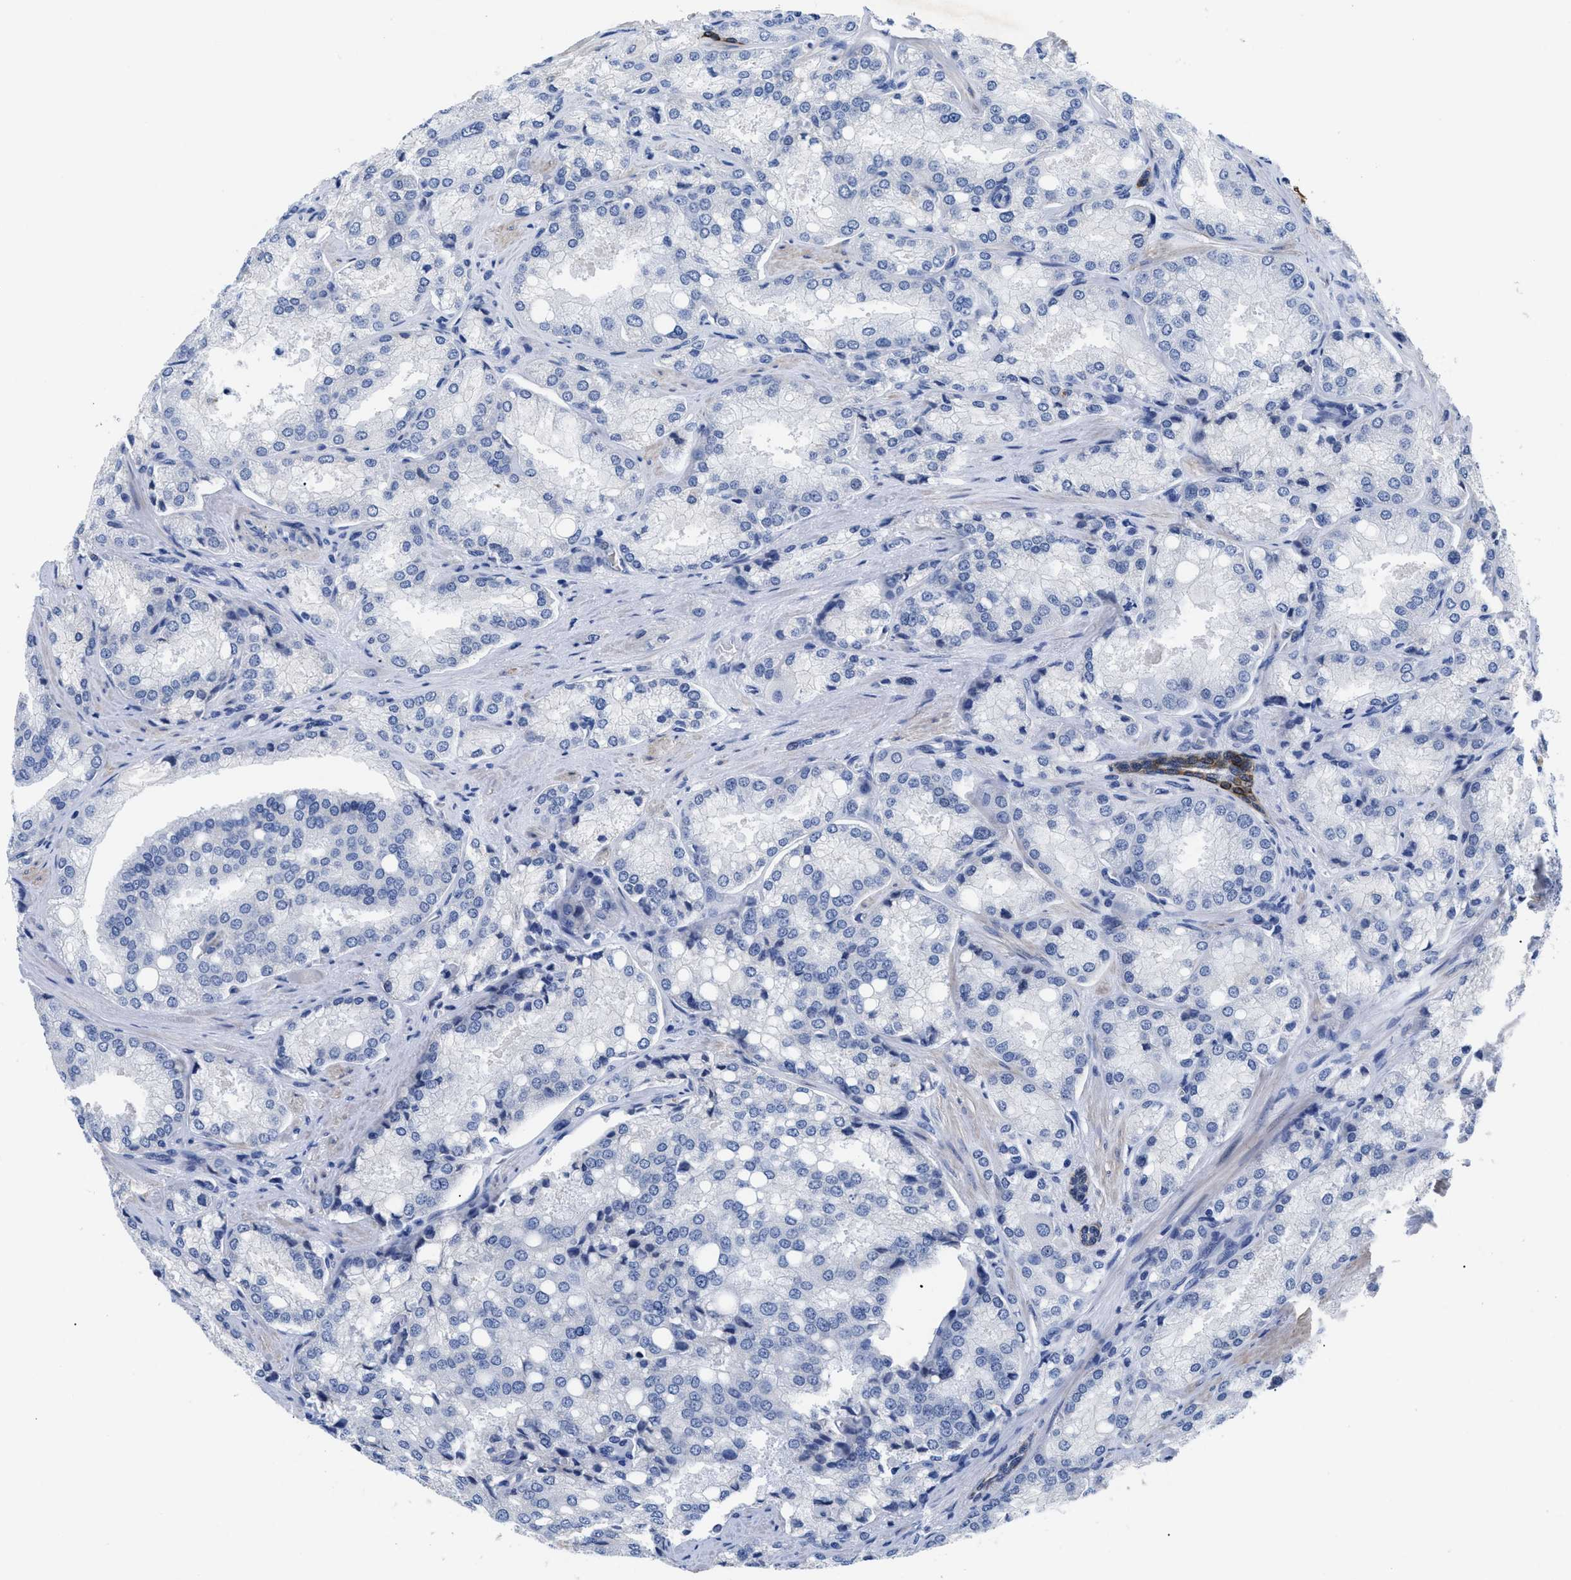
{"staining": {"intensity": "negative", "quantity": "none", "location": "none"}, "tissue": "prostate cancer", "cell_type": "Tumor cells", "image_type": "cancer", "snomed": [{"axis": "morphology", "description": "Adenocarcinoma, High grade"}, {"axis": "topography", "description": "Prostate"}], "caption": "The image shows no staining of tumor cells in prostate cancer. (DAB (3,3'-diaminobenzidine) immunohistochemistry (IHC) visualized using brightfield microscopy, high magnification).", "gene": "TMEM68", "patient": {"sex": "male", "age": 50}}